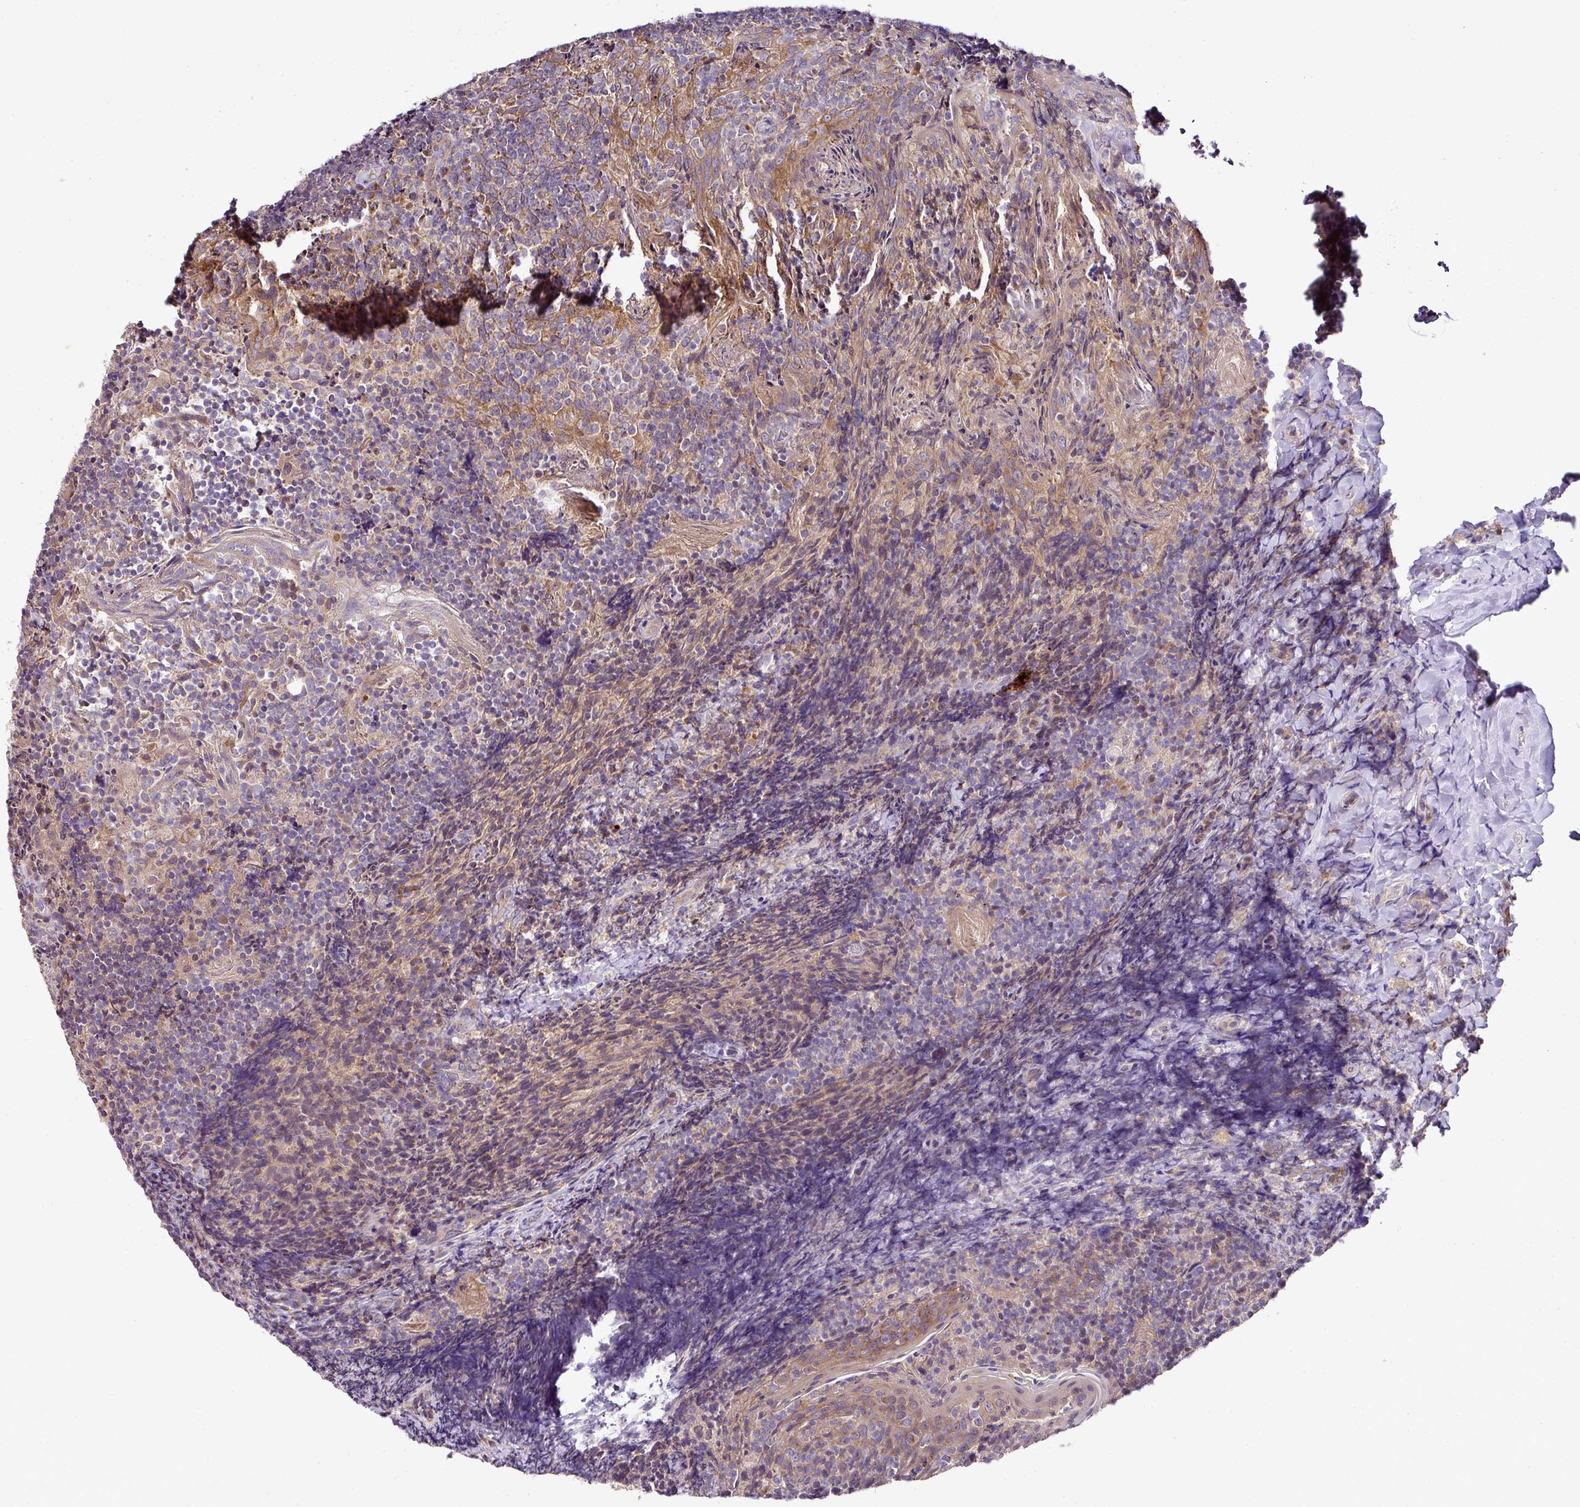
{"staining": {"intensity": "negative", "quantity": "none", "location": "none"}, "tissue": "tonsil", "cell_type": "Germinal center cells", "image_type": "normal", "snomed": [{"axis": "morphology", "description": "Normal tissue, NOS"}, {"axis": "topography", "description": "Tonsil"}], "caption": "Tonsil stained for a protein using immunohistochemistry displays no staining germinal center cells.", "gene": "SKIC2", "patient": {"sex": "female", "age": 10}}